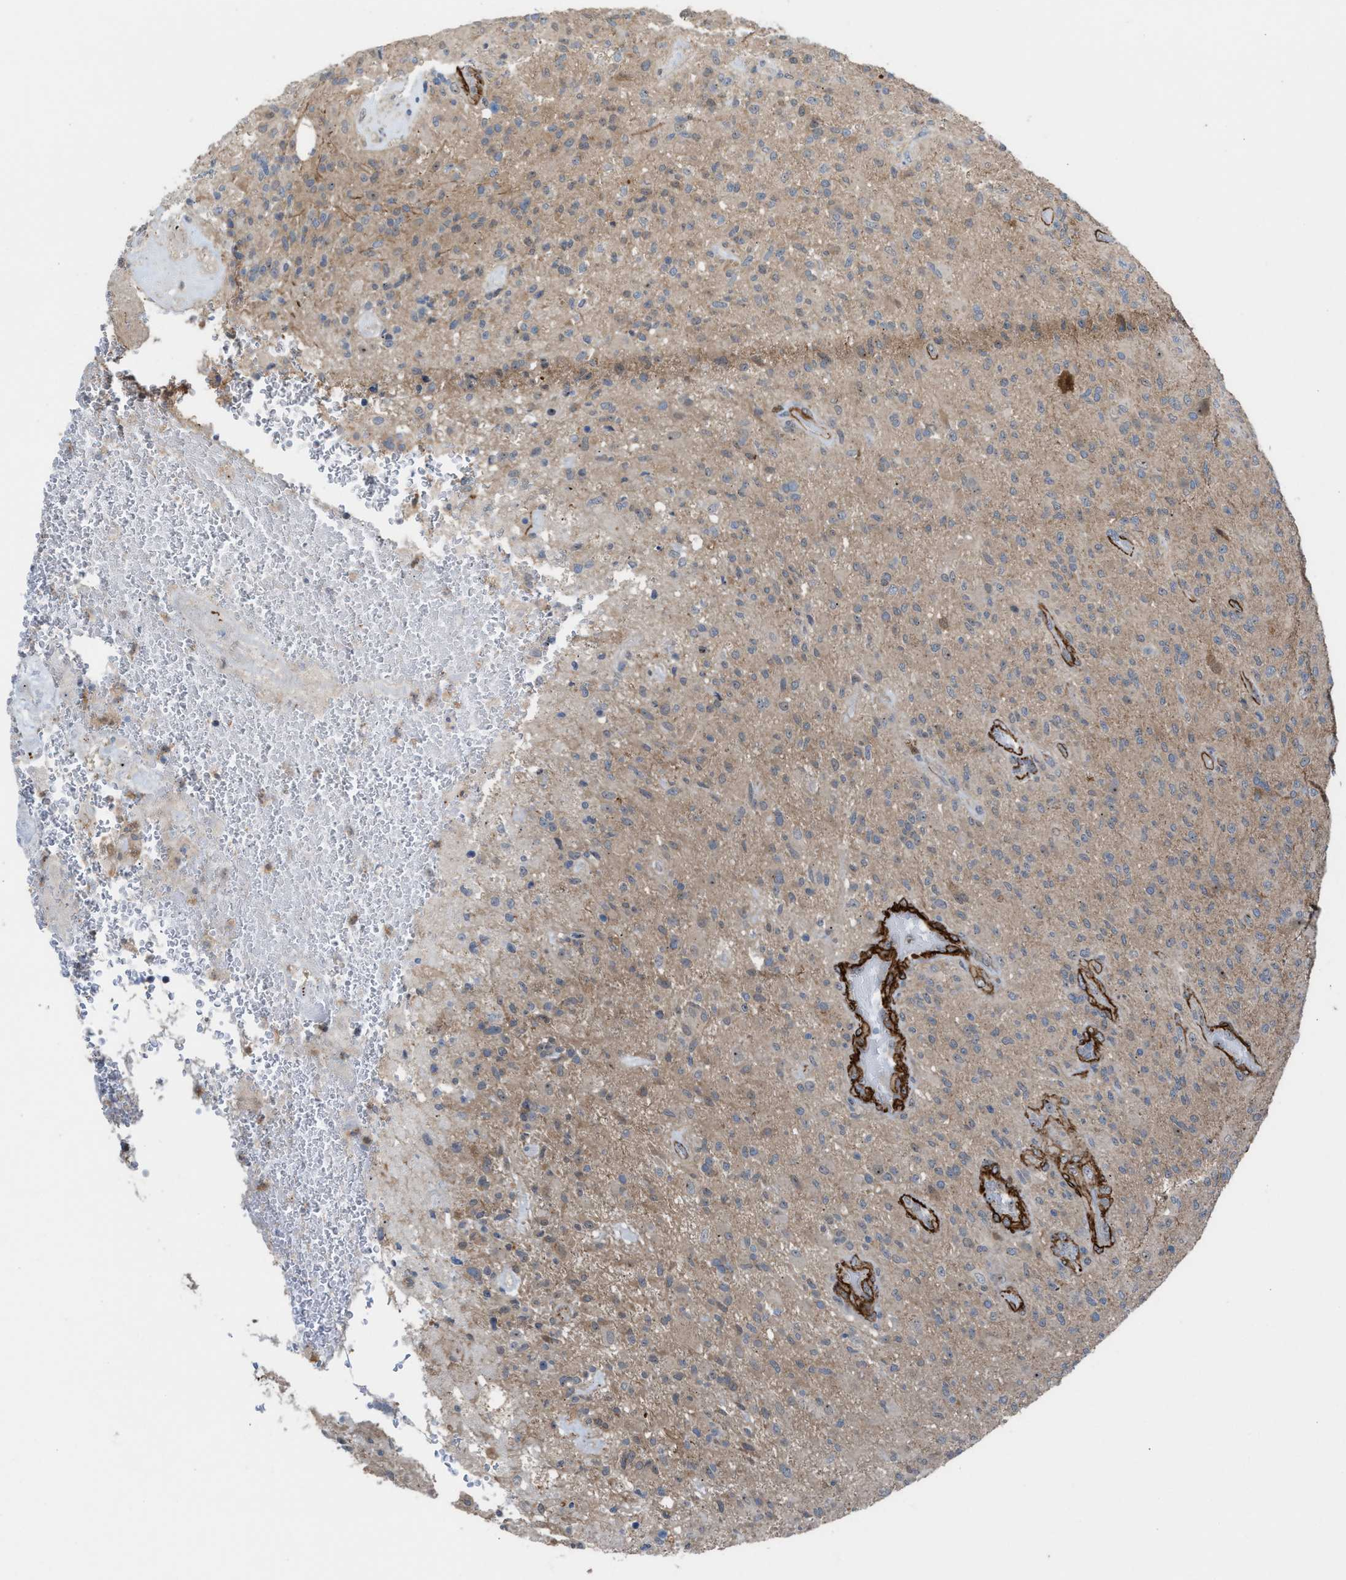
{"staining": {"intensity": "weak", "quantity": "<25%", "location": "cytoplasmic/membranous"}, "tissue": "glioma", "cell_type": "Tumor cells", "image_type": "cancer", "snomed": [{"axis": "morphology", "description": "Glioma, malignant, High grade"}, {"axis": "topography", "description": "Brain"}], "caption": "This is a photomicrograph of IHC staining of glioma, which shows no staining in tumor cells.", "gene": "NQO2", "patient": {"sex": "male", "age": 71}}